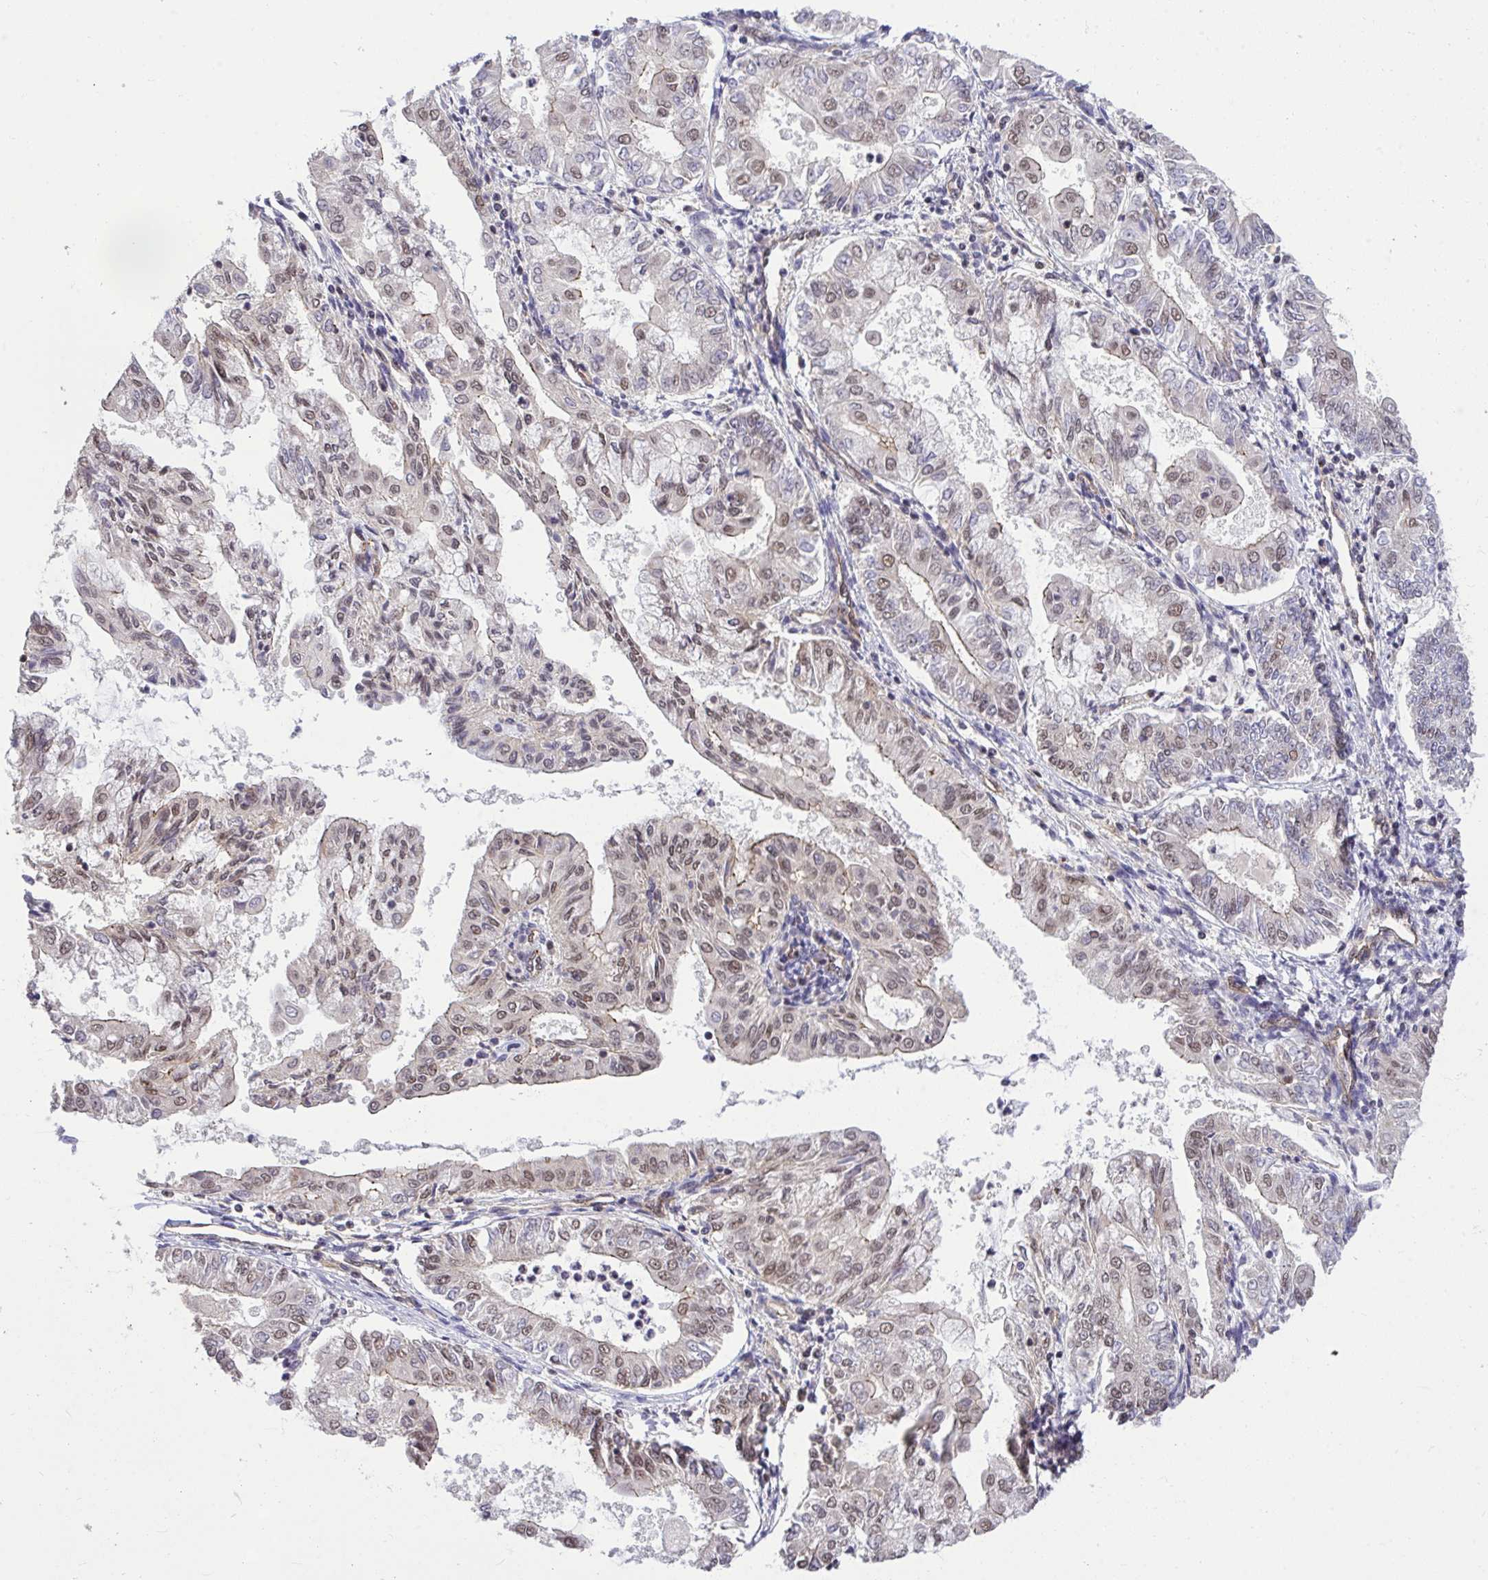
{"staining": {"intensity": "moderate", "quantity": "25%-75%", "location": "nuclear"}, "tissue": "endometrial cancer", "cell_type": "Tumor cells", "image_type": "cancer", "snomed": [{"axis": "morphology", "description": "Adenocarcinoma, NOS"}, {"axis": "topography", "description": "Endometrium"}], "caption": "This photomicrograph exhibits immunohistochemistry staining of human endometrial cancer, with medium moderate nuclear positivity in about 25%-75% of tumor cells.", "gene": "PPP1CA", "patient": {"sex": "female", "age": 68}}